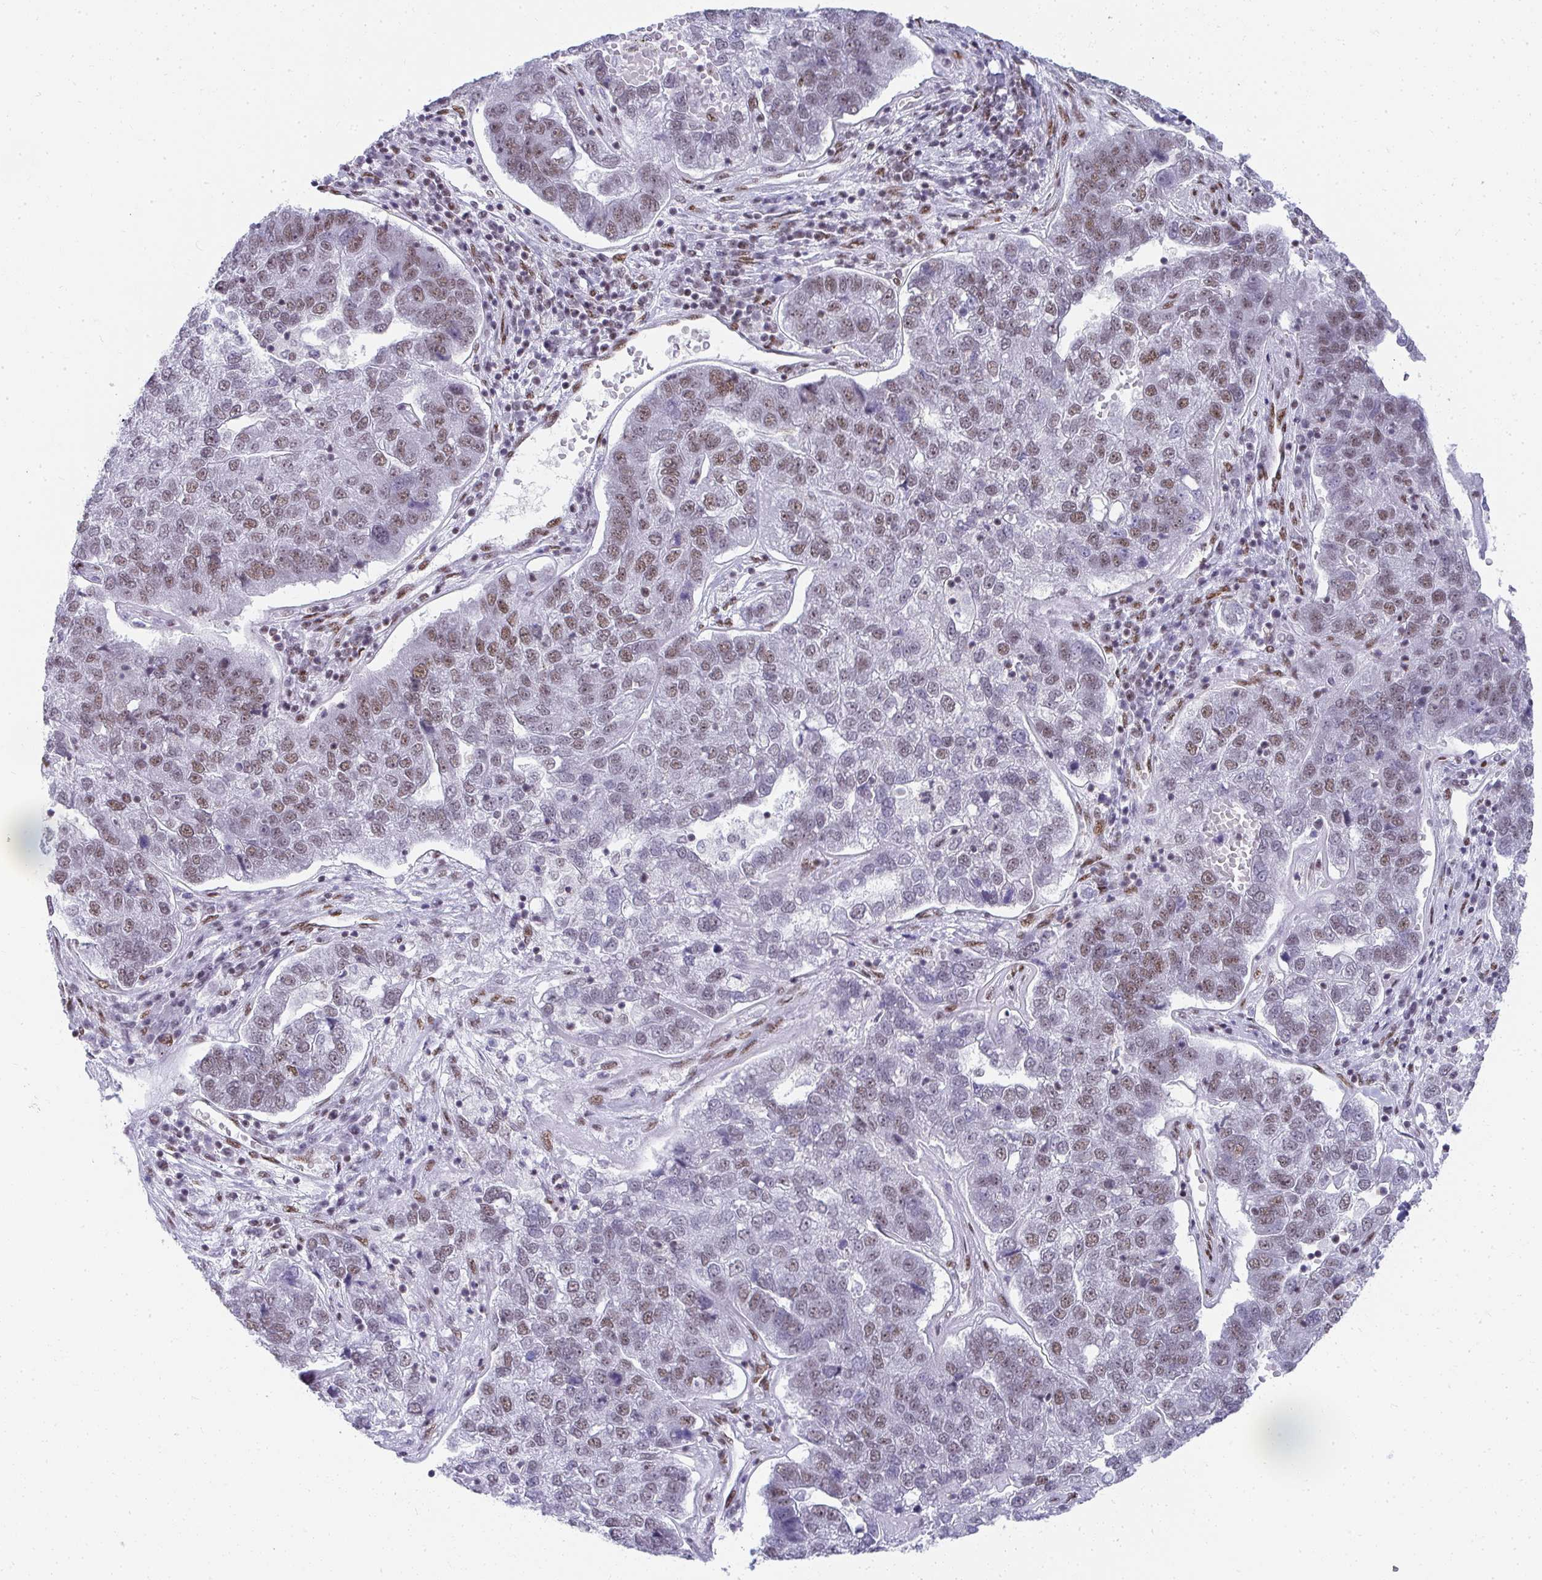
{"staining": {"intensity": "moderate", "quantity": "25%-75%", "location": "nuclear"}, "tissue": "pancreatic cancer", "cell_type": "Tumor cells", "image_type": "cancer", "snomed": [{"axis": "morphology", "description": "Adenocarcinoma, NOS"}, {"axis": "topography", "description": "Pancreas"}], "caption": "A high-resolution micrograph shows IHC staining of pancreatic adenocarcinoma, which displays moderate nuclear expression in about 25%-75% of tumor cells.", "gene": "CREBBP", "patient": {"sex": "female", "age": 61}}